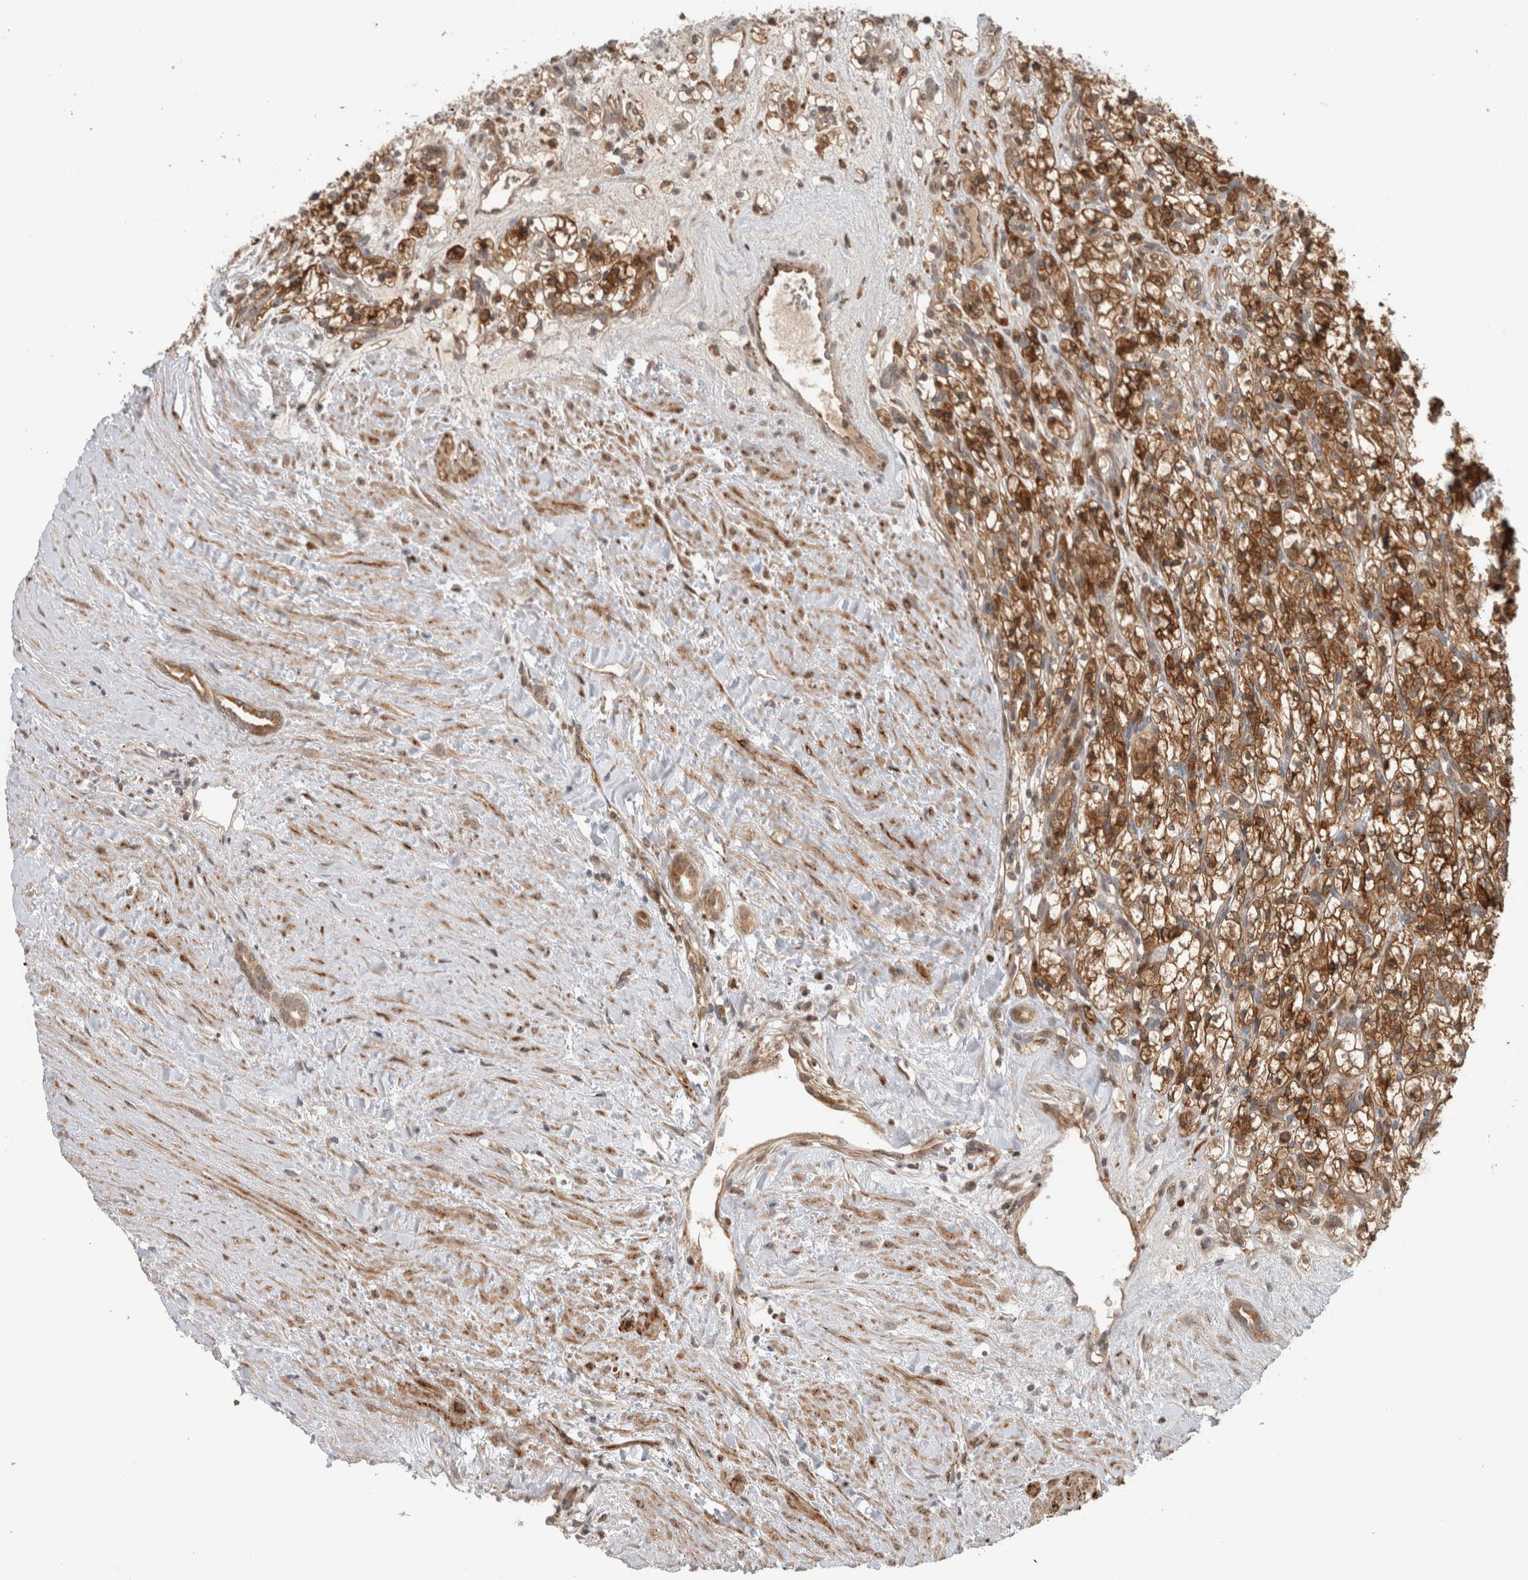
{"staining": {"intensity": "moderate", "quantity": ">75%", "location": "cytoplasmic/membranous"}, "tissue": "renal cancer", "cell_type": "Tumor cells", "image_type": "cancer", "snomed": [{"axis": "morphology", "description": "Adenocarcinoma, NOS"}, {"axis": "topography", "description": "Kidney"}], "caption": "A brown stain shows moderate cytoplasmic/membranous positivity of a protein in human renal adenocarcinoma tumor cells.", "gene": "INSRR", "patient": {"sex": "female", "age": 57}}